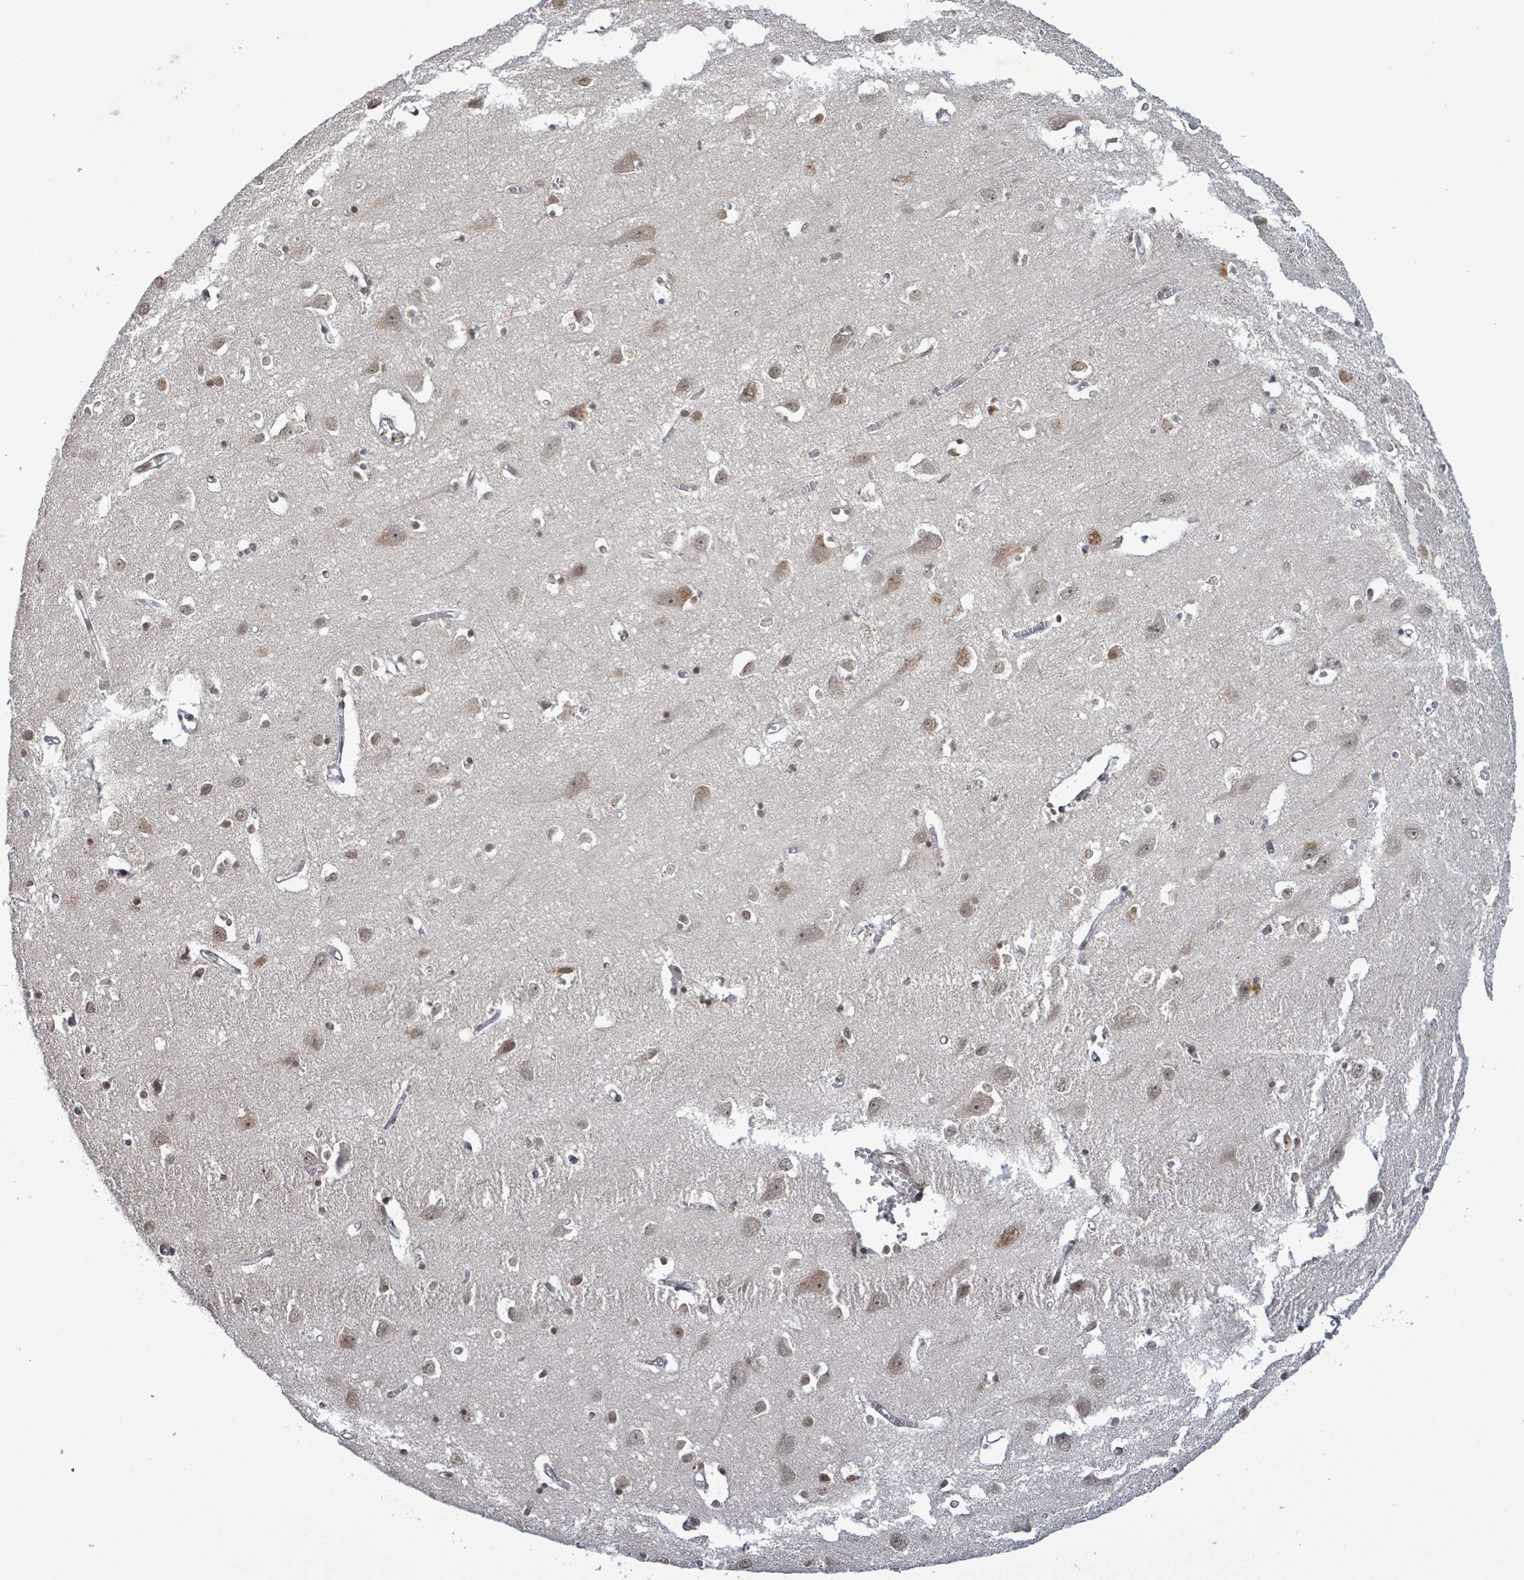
{"staining": {"intensity": "negative", "quantity": "none", "location": "none"}, "tissue": "cerebral cortex", "cell_type": "Endothelial cells", "image_type": "normal", "snomed": [{"axis": "morphology", "description": "Normal tissue, NOS"}, {"axis": "topography", "description": "Cerebral cortex"}], "caption": "Human cerebral cortex stained for a protein using IHC exhibits no expression in endothelial cells.", "gene": "AMMECR1", "patient": {"sex": "male", "age": 70}}